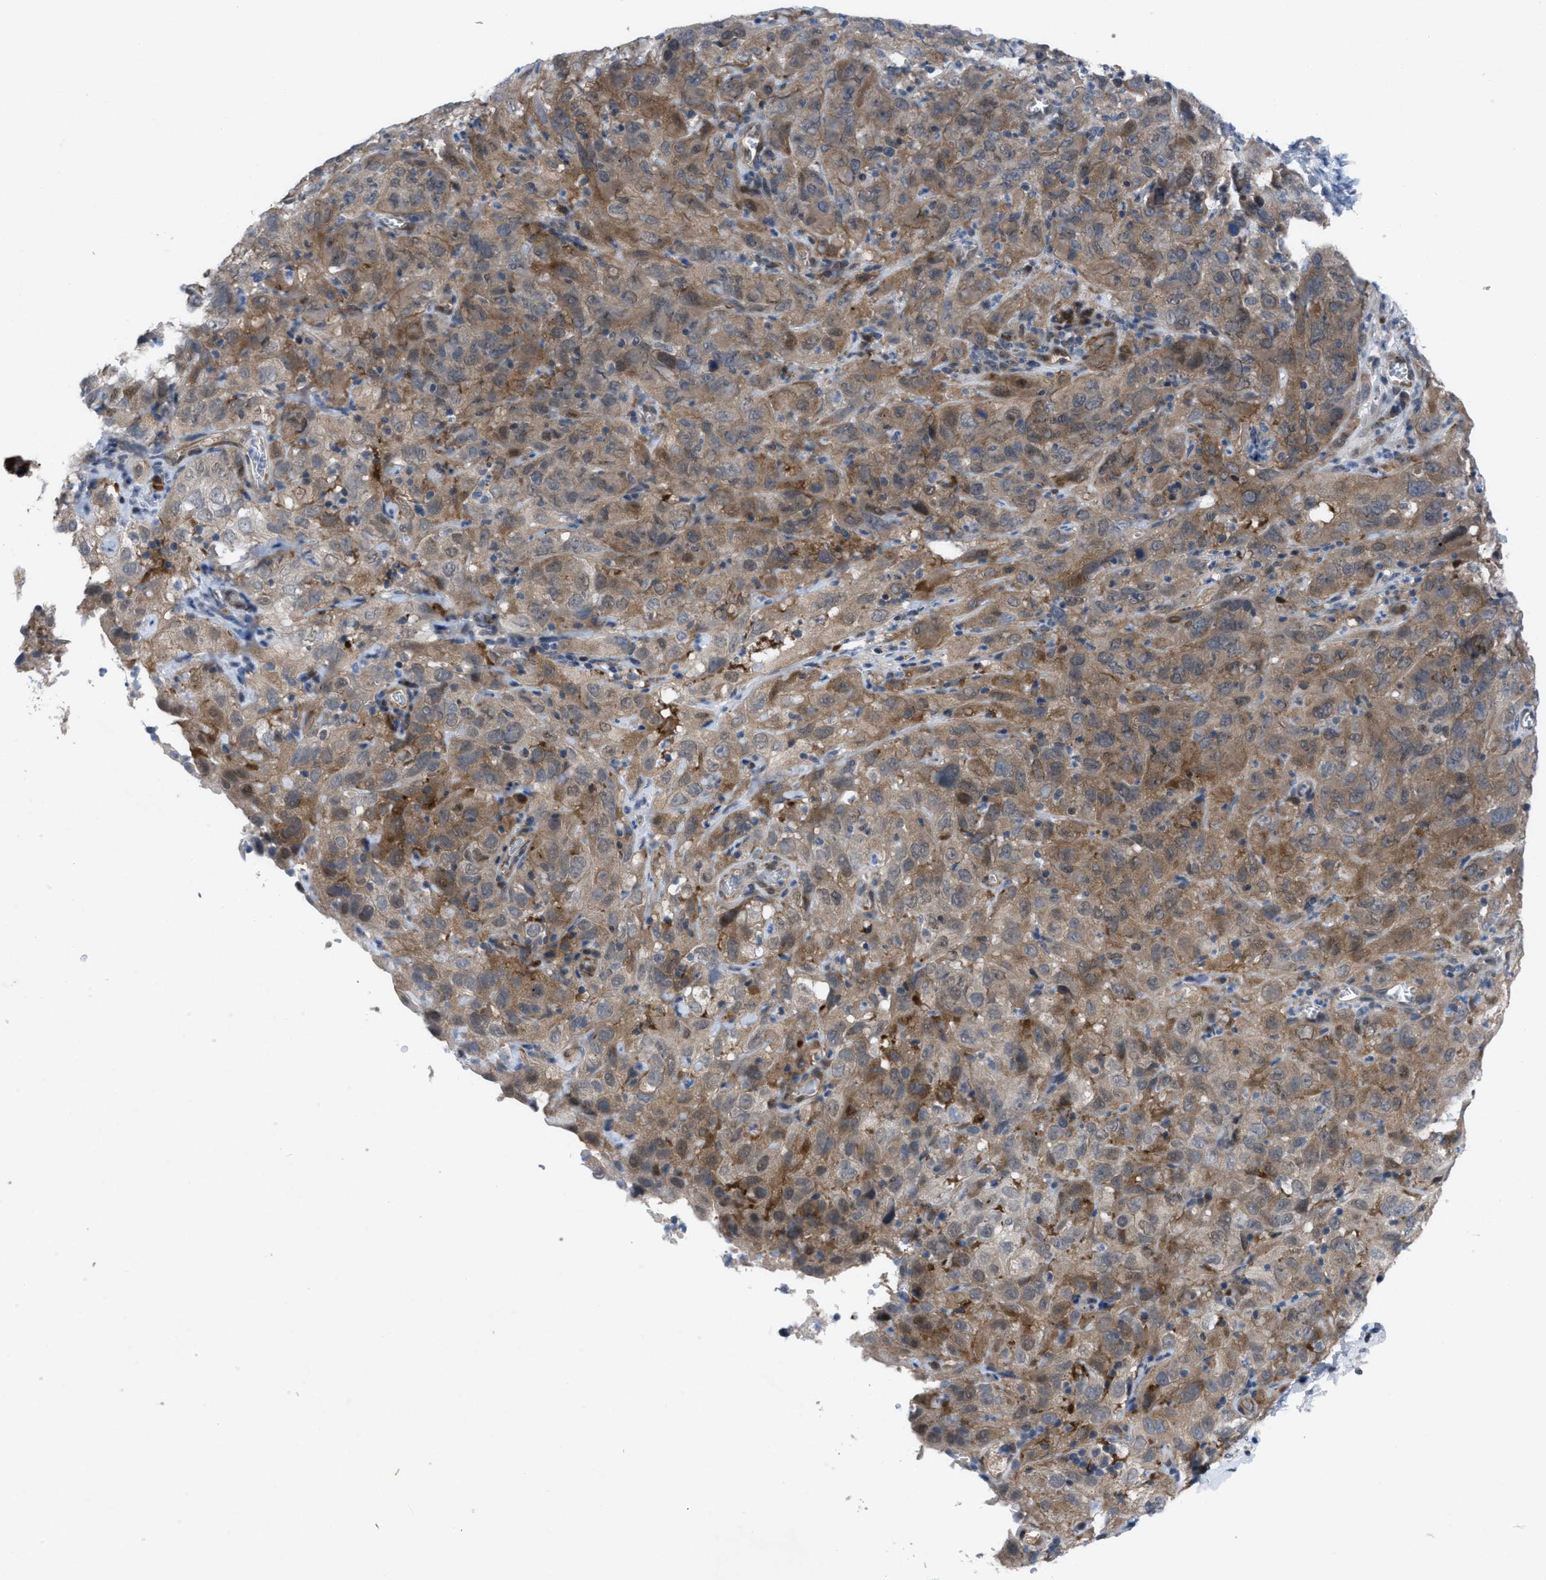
{"staining": {"intensity": "moderate", "quantity": ">75%", "location": "cytoplasmic/membranous"}, "tissue": "cervical cancer", "cell_type": "Tumor cells", "image_type": "cancer", "snomed": [{"axis": "morphology", "description": "Squamous cell carcinoma, NOS"}, {"axis": "topography", "description": "Cervix"}], "caption": "Immunohistochemical staining of cervical squamous cell carcinoma demonstrates medium levels of moderate cytoplasmic/membranous protein positivity in approximately >75% of tumor cells.", "gene": "IL17RE", "patient": {"sex": "female", "age": 32}}